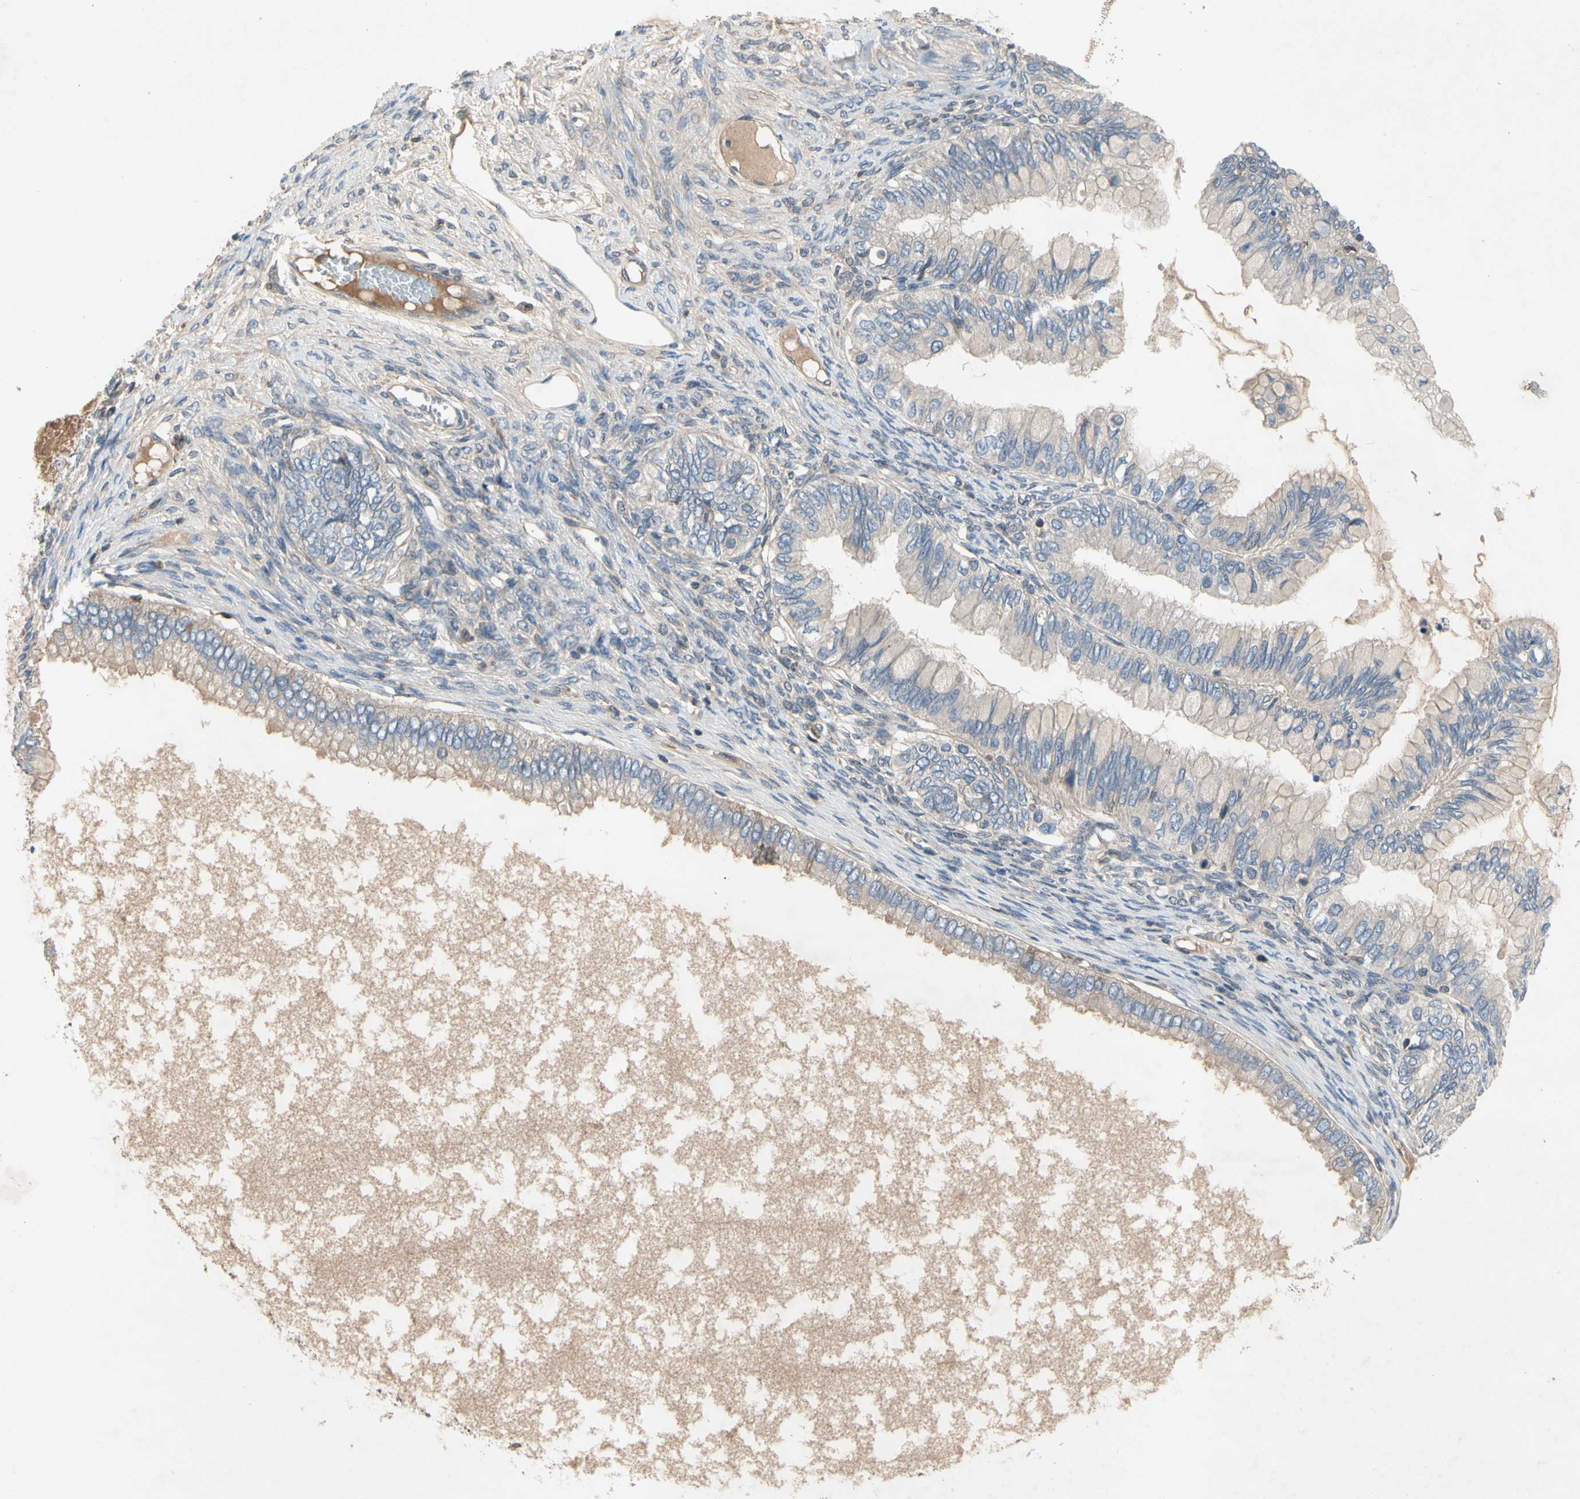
{"staining": {"intensity": "weak", "quantity": "<25%", "location": "cytoplasmic/membranous"}, "tissue": "ovarian cancer", "cell_type": "Tumor cells", "image_type": "cancer", "snomed": [{"axis": "morphology", "description": "Cystadenocarcinoma, mucinous, NOS"}, {"axis": "topography", "description": "Ovary"}], "caption": "There is no significant expression in tumor cells of mucinous cystadenocarcinoma (ovarian).", "gene": "CRTAC1", "patient": {"sex": "female", "age": 80}}